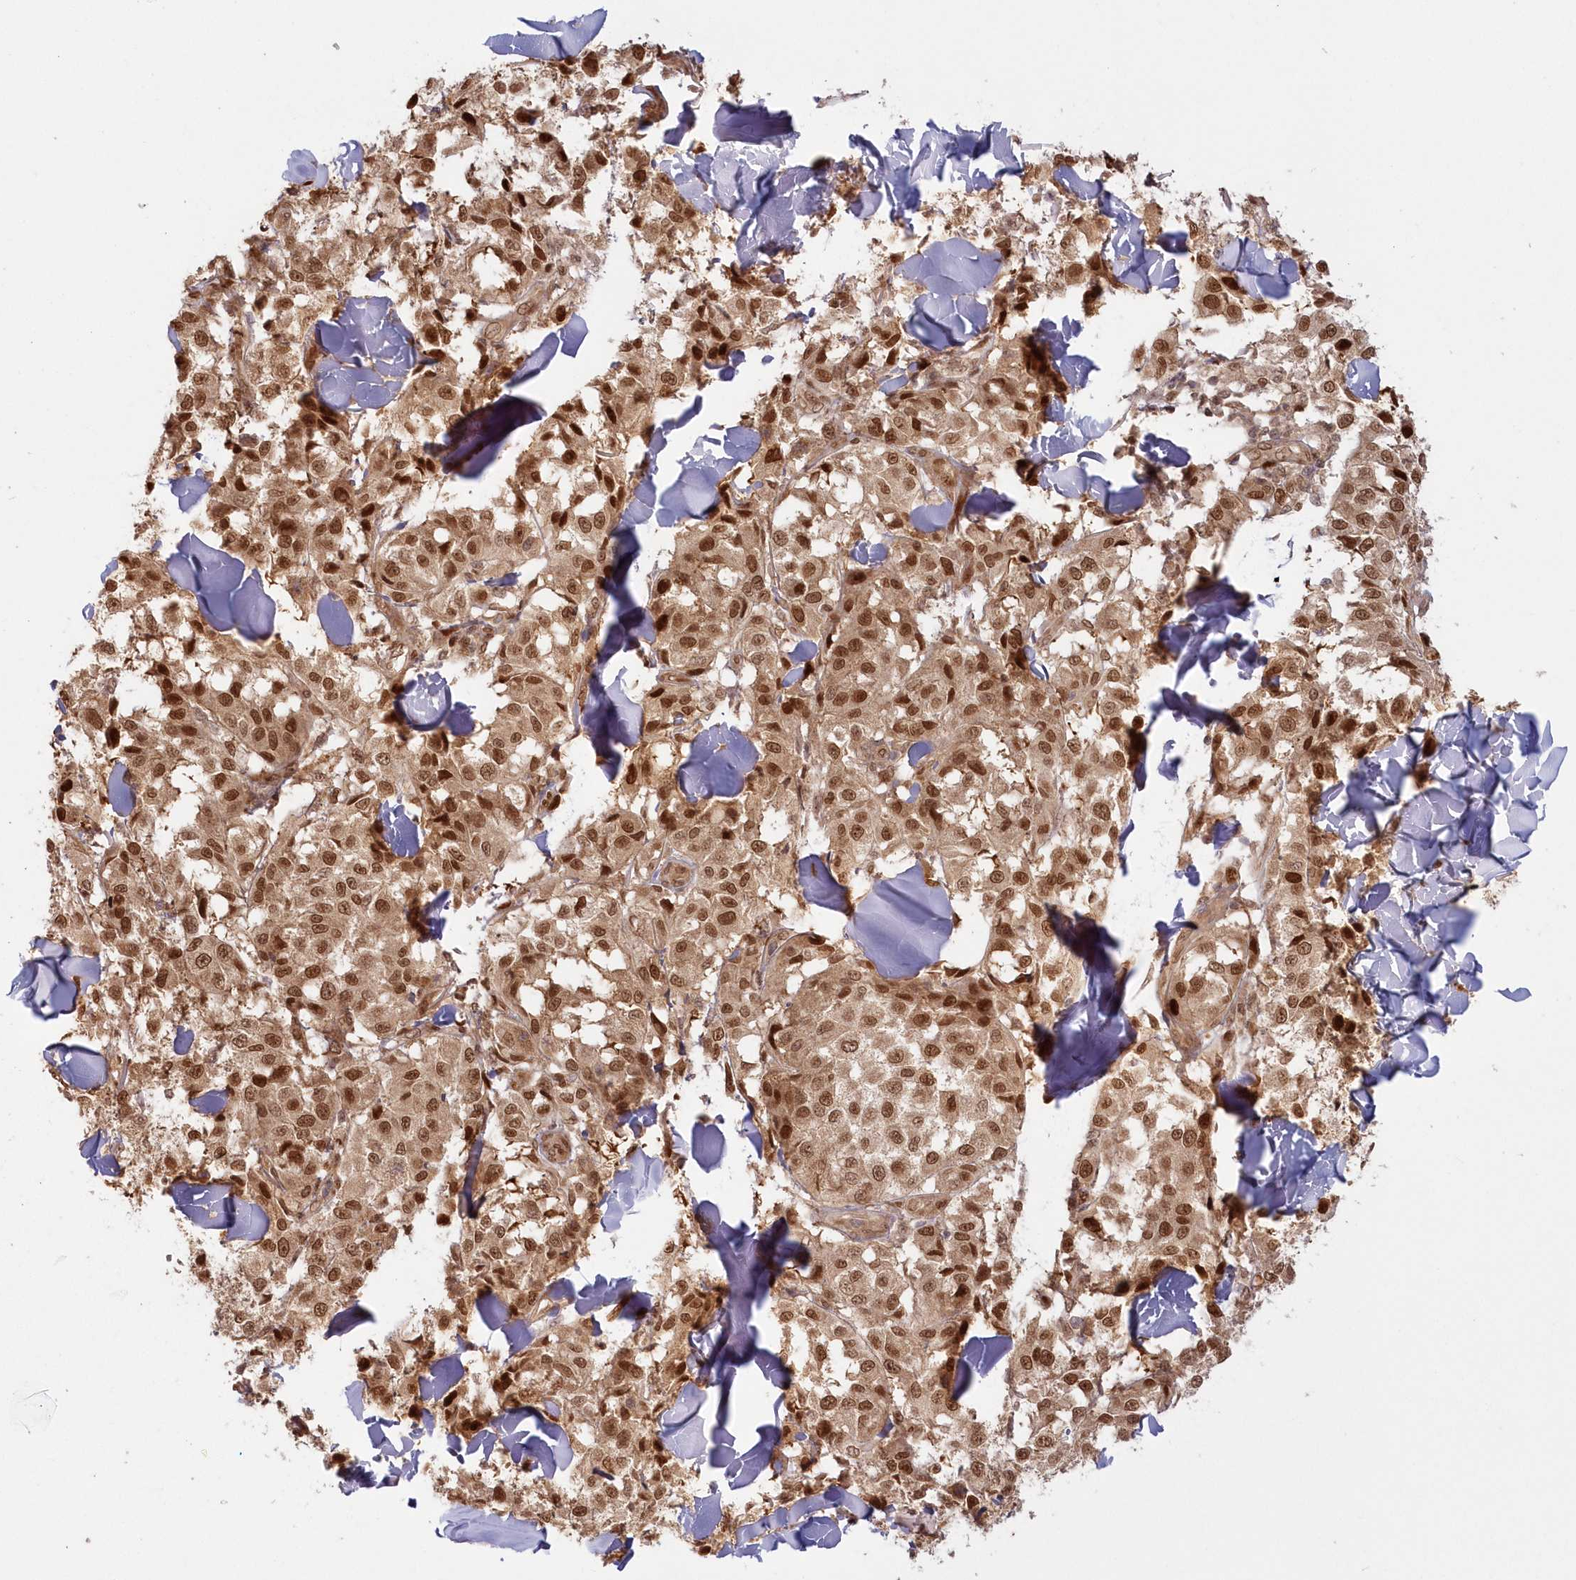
{"staining": {"intensity": "moderate", "quantity": ">75%", "location": "cytoplasmic/membranous,nuclear"}, "tissue": "melanoma", "cell_type": "Tumor cells", "image_type": "cancer", "snomed": [{"axis": "morphology", "description": "Malignant melanoma, NOS"}, {"axis": "topography", "description": "Skin"}], "caption": "The immunohistochemical stain highlights moderate cytoplasmic/membranous and nuclear positivity in tumor cells of melanoma tissue.", "gene": "TOGARAM2", "patient": {"sex": "female", "age": 64}}